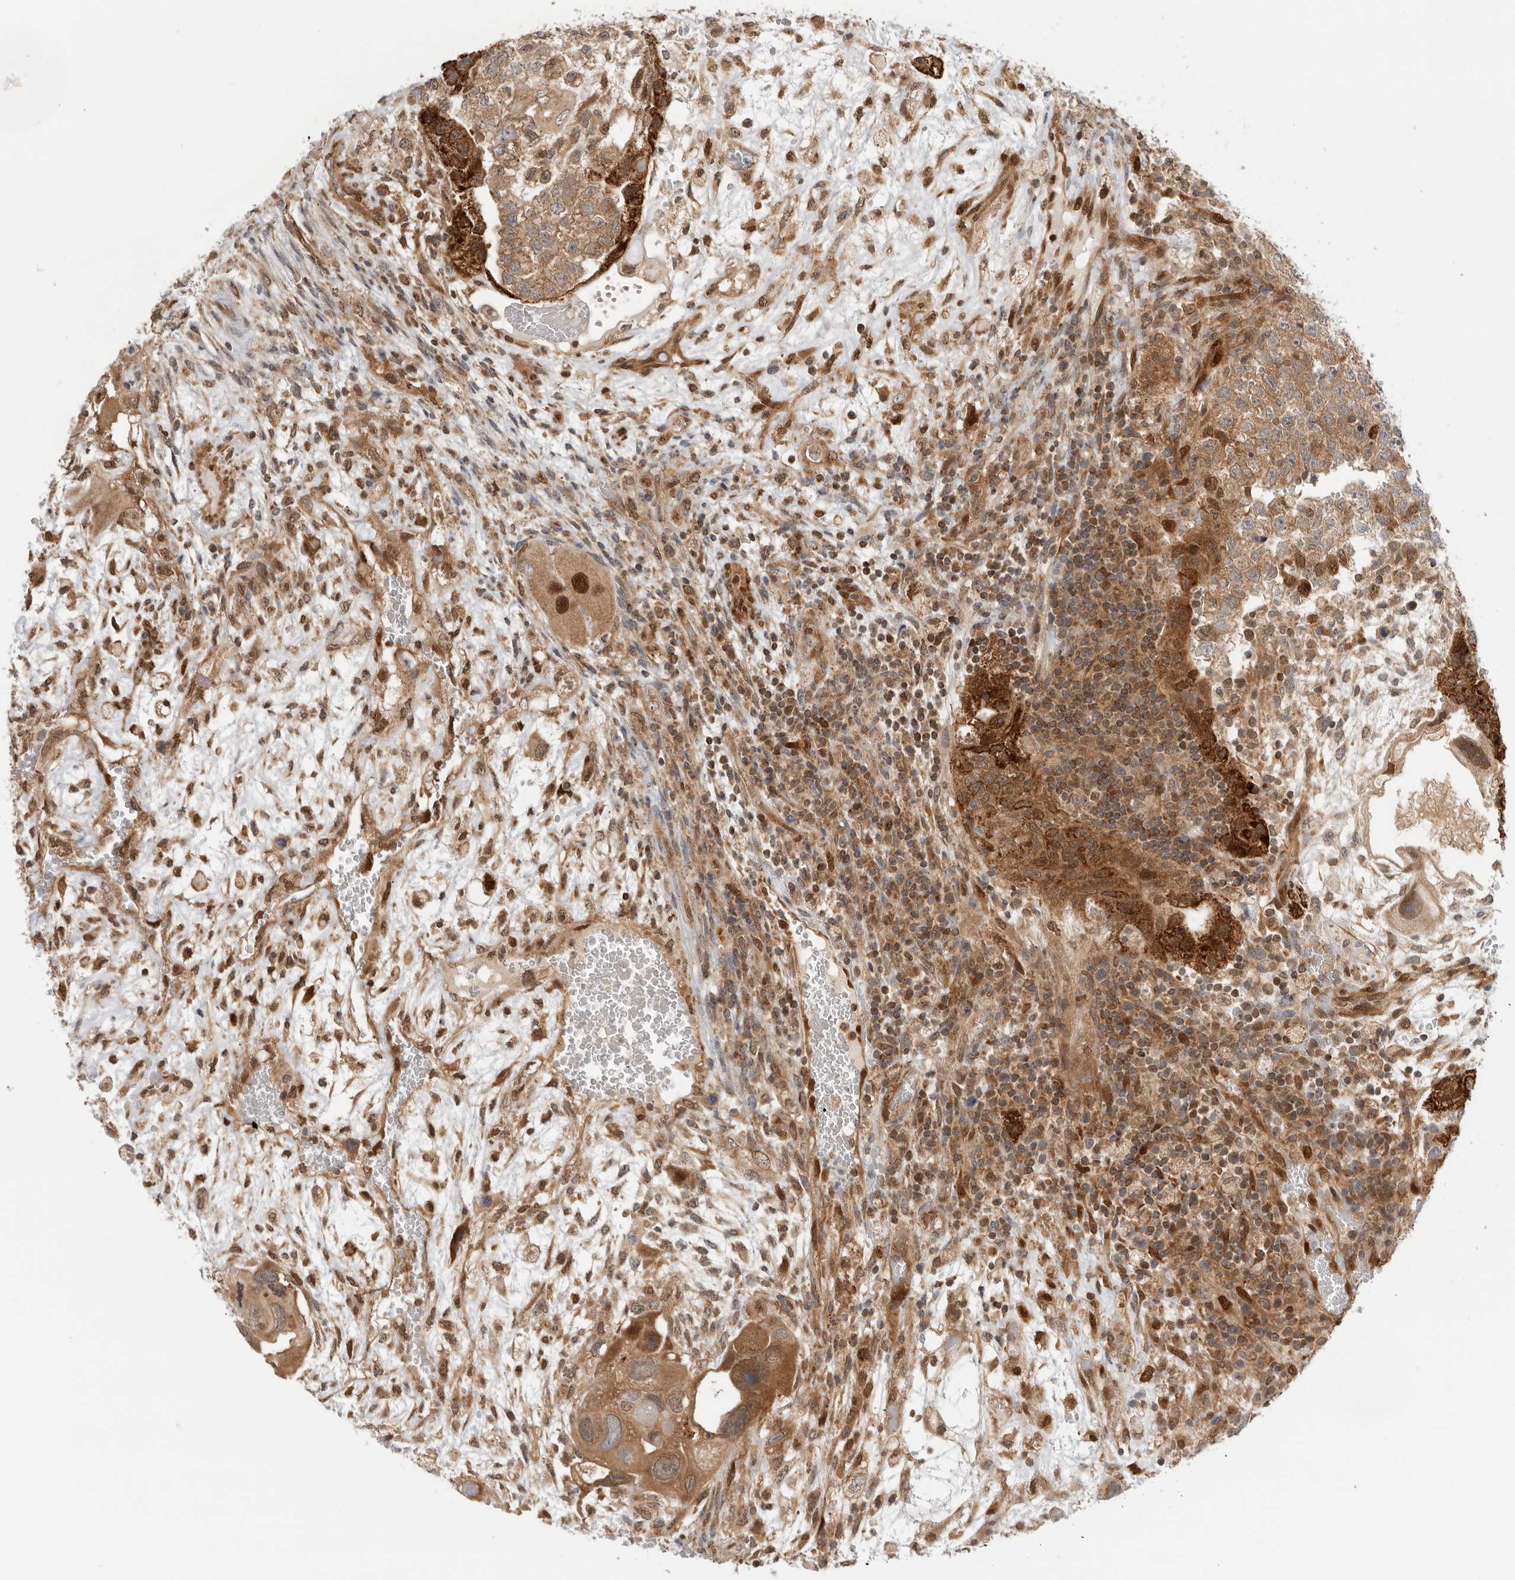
{"staining": {"intensity": "moderate", "quantity": ">75%", "location": "cytoplasmic/membranous,nuclear"}, "tissue": "testis cancer", "cell_type": "Tumor cells", "image_type": "cancer", "snomed": [{"axis": "morphology", "description": "Carcinoma, Embryonal, NOS"}, {"axis": "topography", "description": "Testis"}], "caption": "A micrograph showing moderate cytoplasmic/membranous and nuclear staining in approximately >75% of tumor cells in testis cancer (embryonal carcinoma), as visualized by brown immunohistochemical staining.", "gene": "DCAF8", "patient": {"sex": "male", "age": 36}}